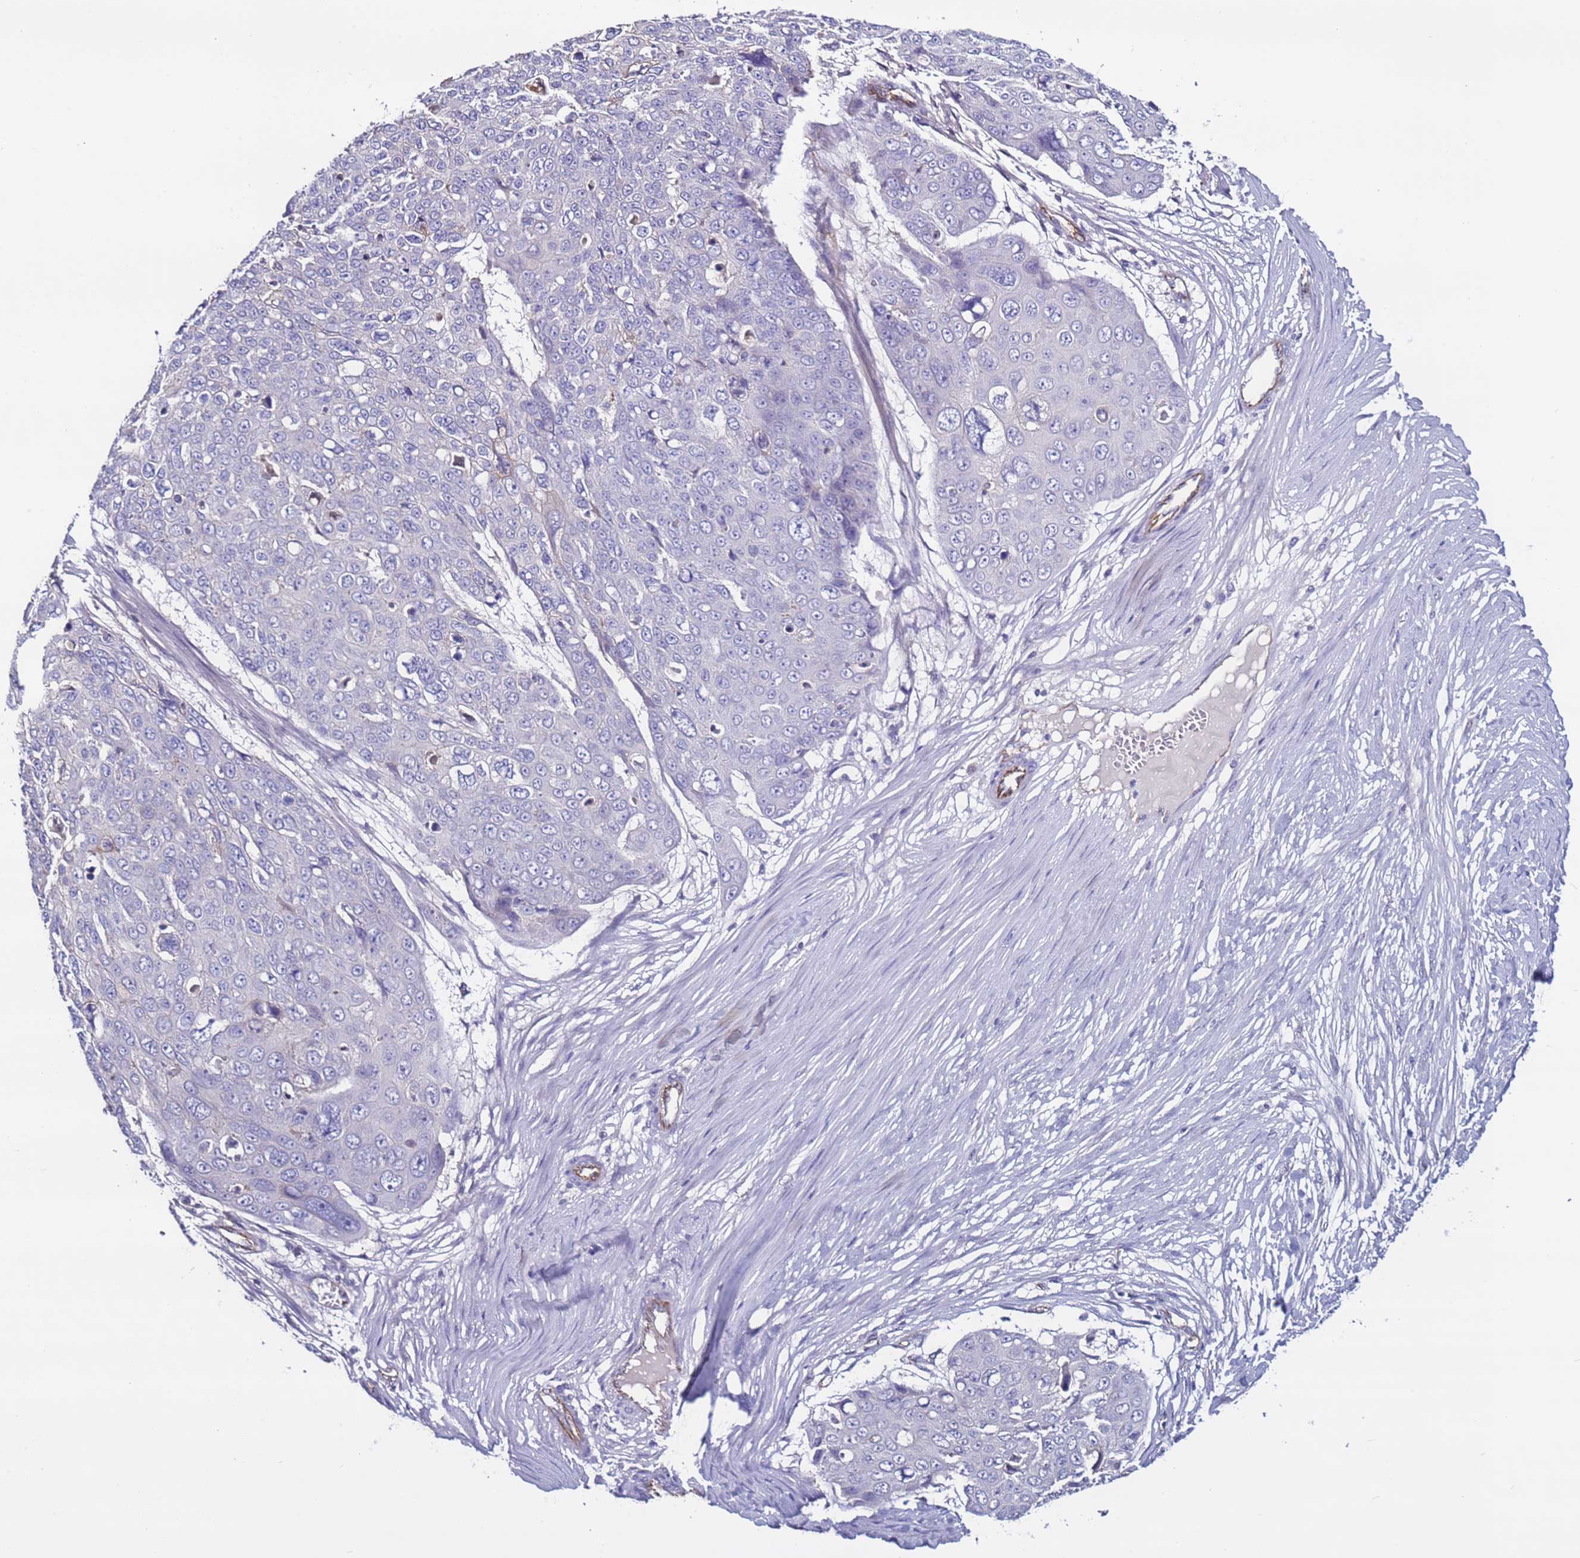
{"staining": {"intensity": "negative", "quantity": "none", "location": "none"}, "tissue": "skin cancer", "cell_type": "Tumor cells", "image_type": "cancer", "snomed": [{"axis": "morphology", "description": "Squamous cell carcinoma, NOS"}, {"axis": "topography", "description": "Skin"}], "caption": "A micrograph of human skin cancer (squamous cell carcinoma) is negative for staining in tumor cells. The staining was performed using DAB (3,3'-diaminobenzidine) to visualize the protein expression in brown, while the nuclei were stained in blue with hematoxylin (Magnification: 20x).", "gene": "TENM3", "patient": {"sex": "male", "age": 71}}